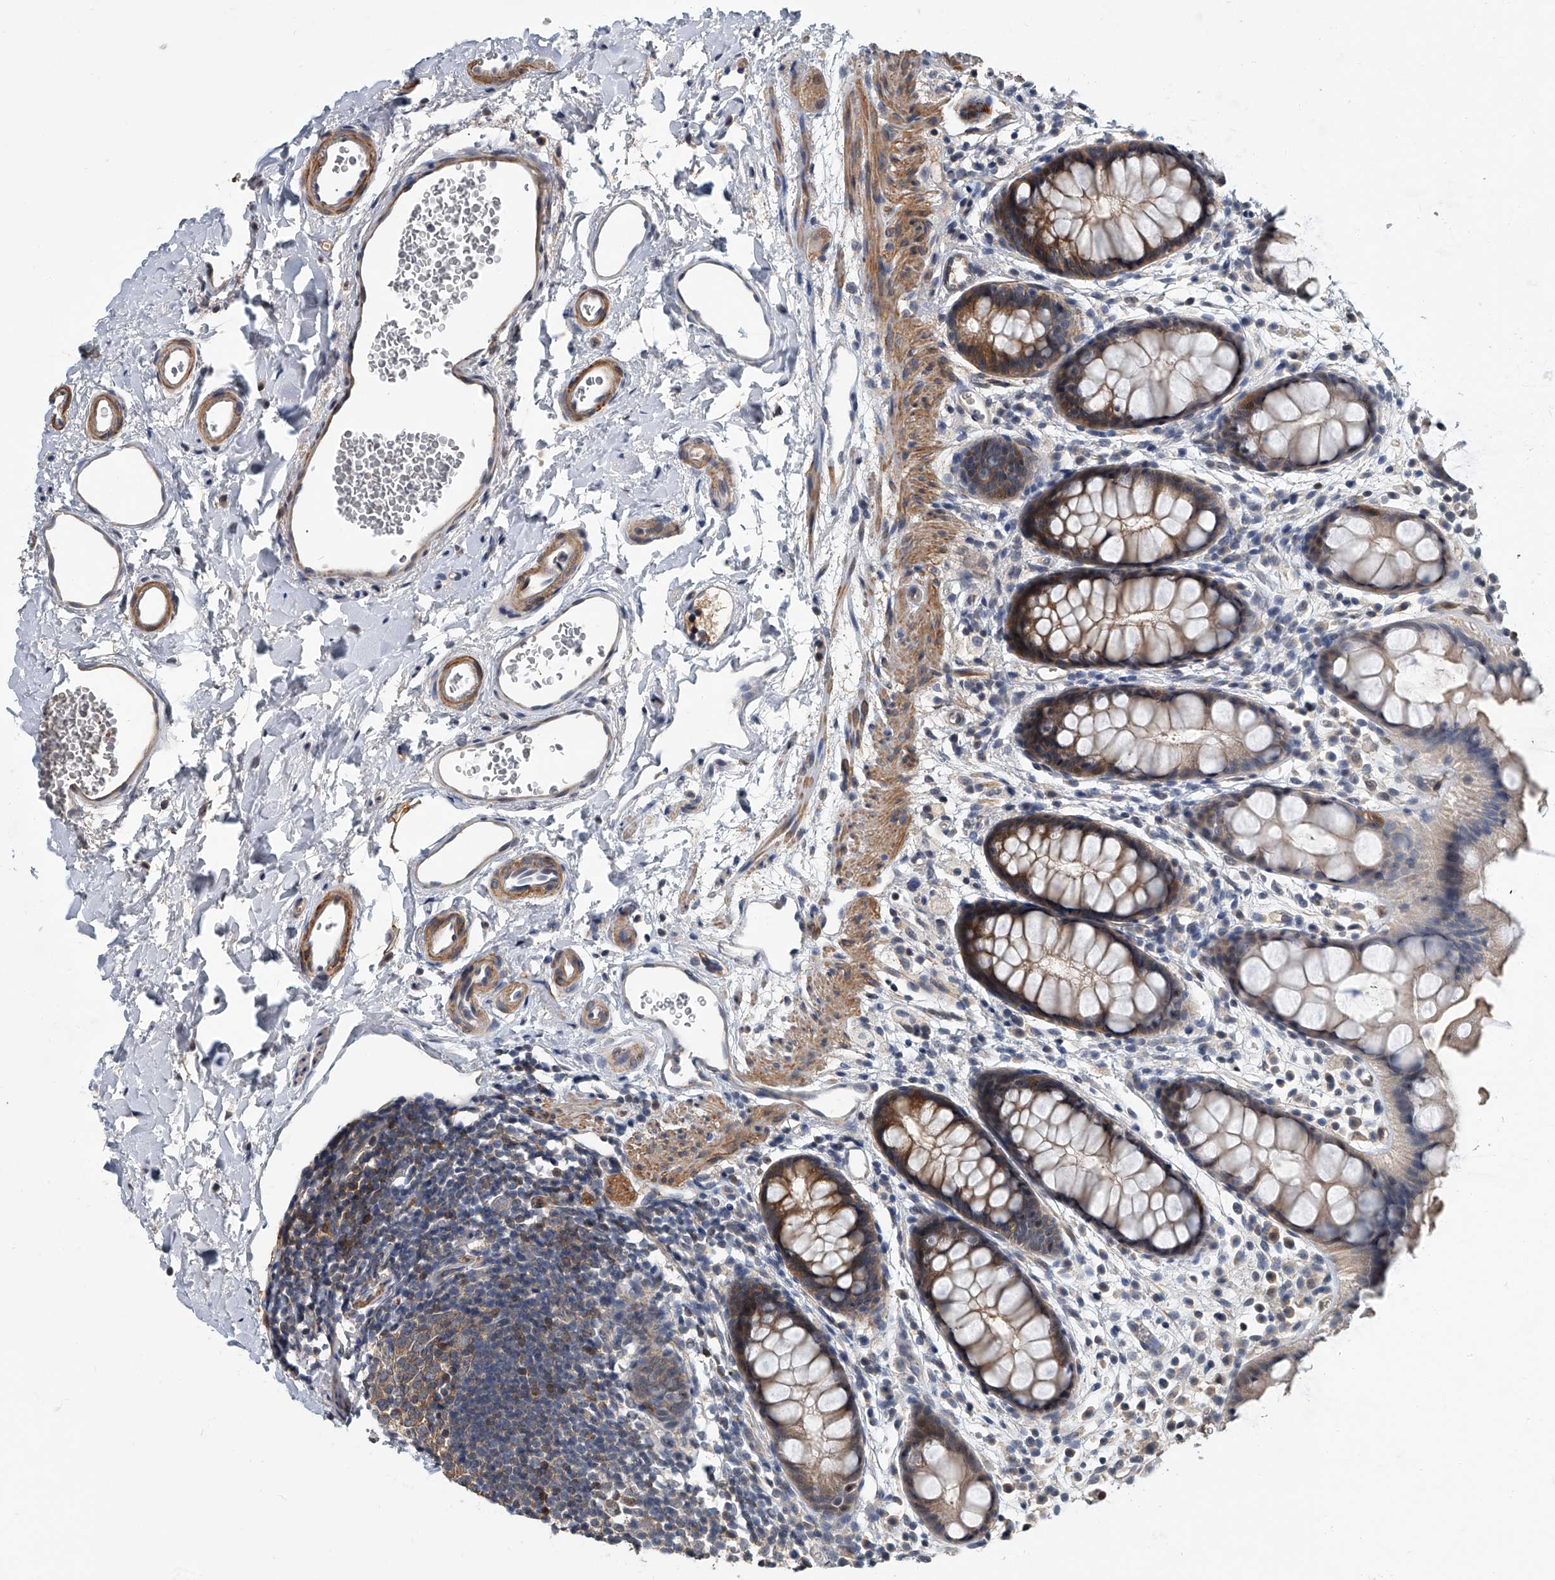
{"staining": {"intensity": "moderate", "quantity": ">75%", "location": "cytoplasmic/membranous"}, "tissue": "rectum", "cell_type": "Glandular cells", "image_type": "normal", "snomed": [{"axis": "morphology", "description": "Normal tissue, NOS"}, {"axis": "topography", "description": "Rectum"}], "caption": "Immunohistochemistry histopathology image of benign rectum: rectum stained using IHC shows medium levels of moderate protein expression localized specifically in the cytoplasmic/membranous of glandular cells, appearing as a cytoplasmic/membranous brown color.", "gene": "CD200", "patient": {"sex": "female", "age": 65}}